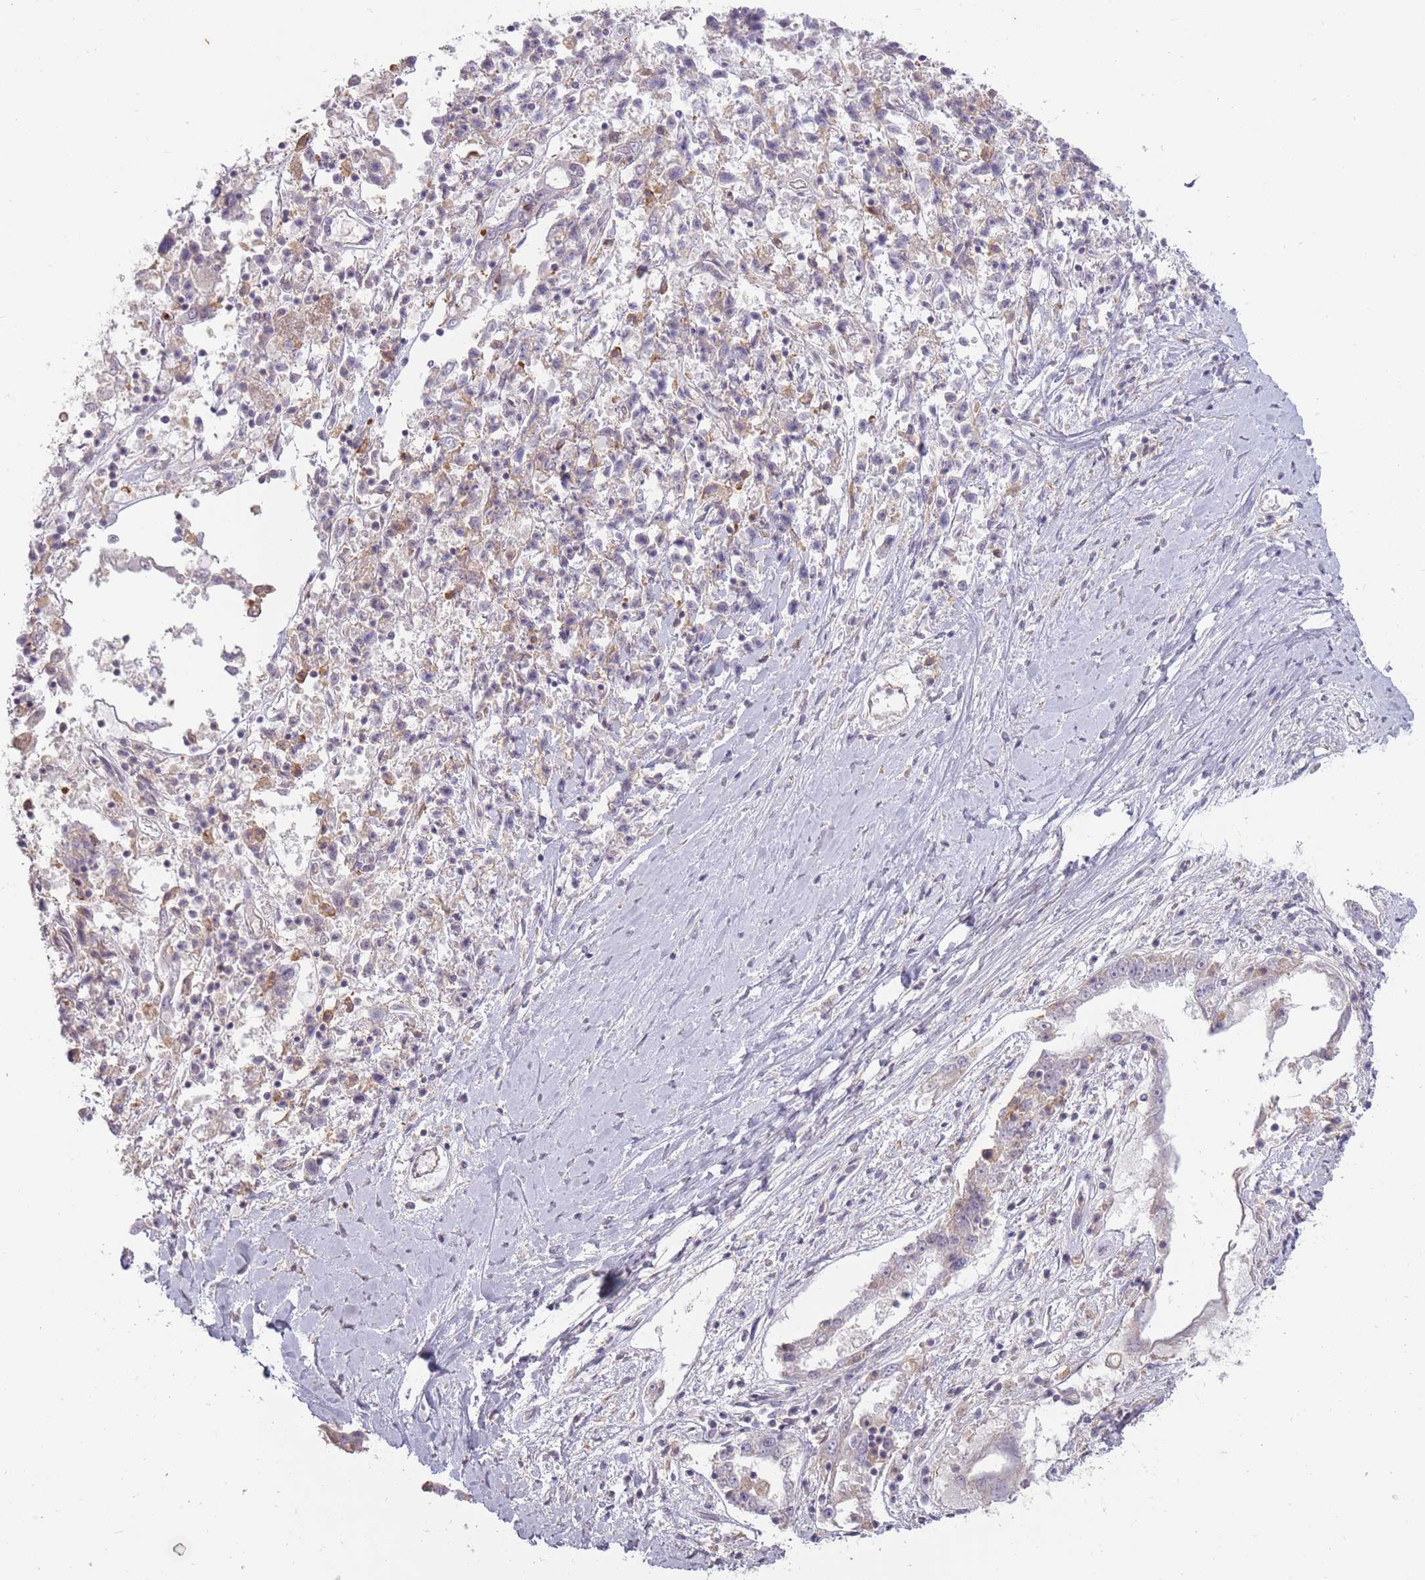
{"staining": {"intensity": "negative", "quantity": "none", "location": "none"}, "tissue": "ovarian cancer", "cell_type": "Tumor cells", "image_type": "cancer", "snomed": [{"axis": "morphology", "description": "Carcinoma, endometroid"}, {"axis": "topography", "description": "Ovary"}], "caption": "Immunohistochemical staining of human ovarian cancer (endometroid carcinoma) demonstrates no significant staining in tumor cells.", "gene": "TET3", "patient": {"sex": "female", "age": 62}}